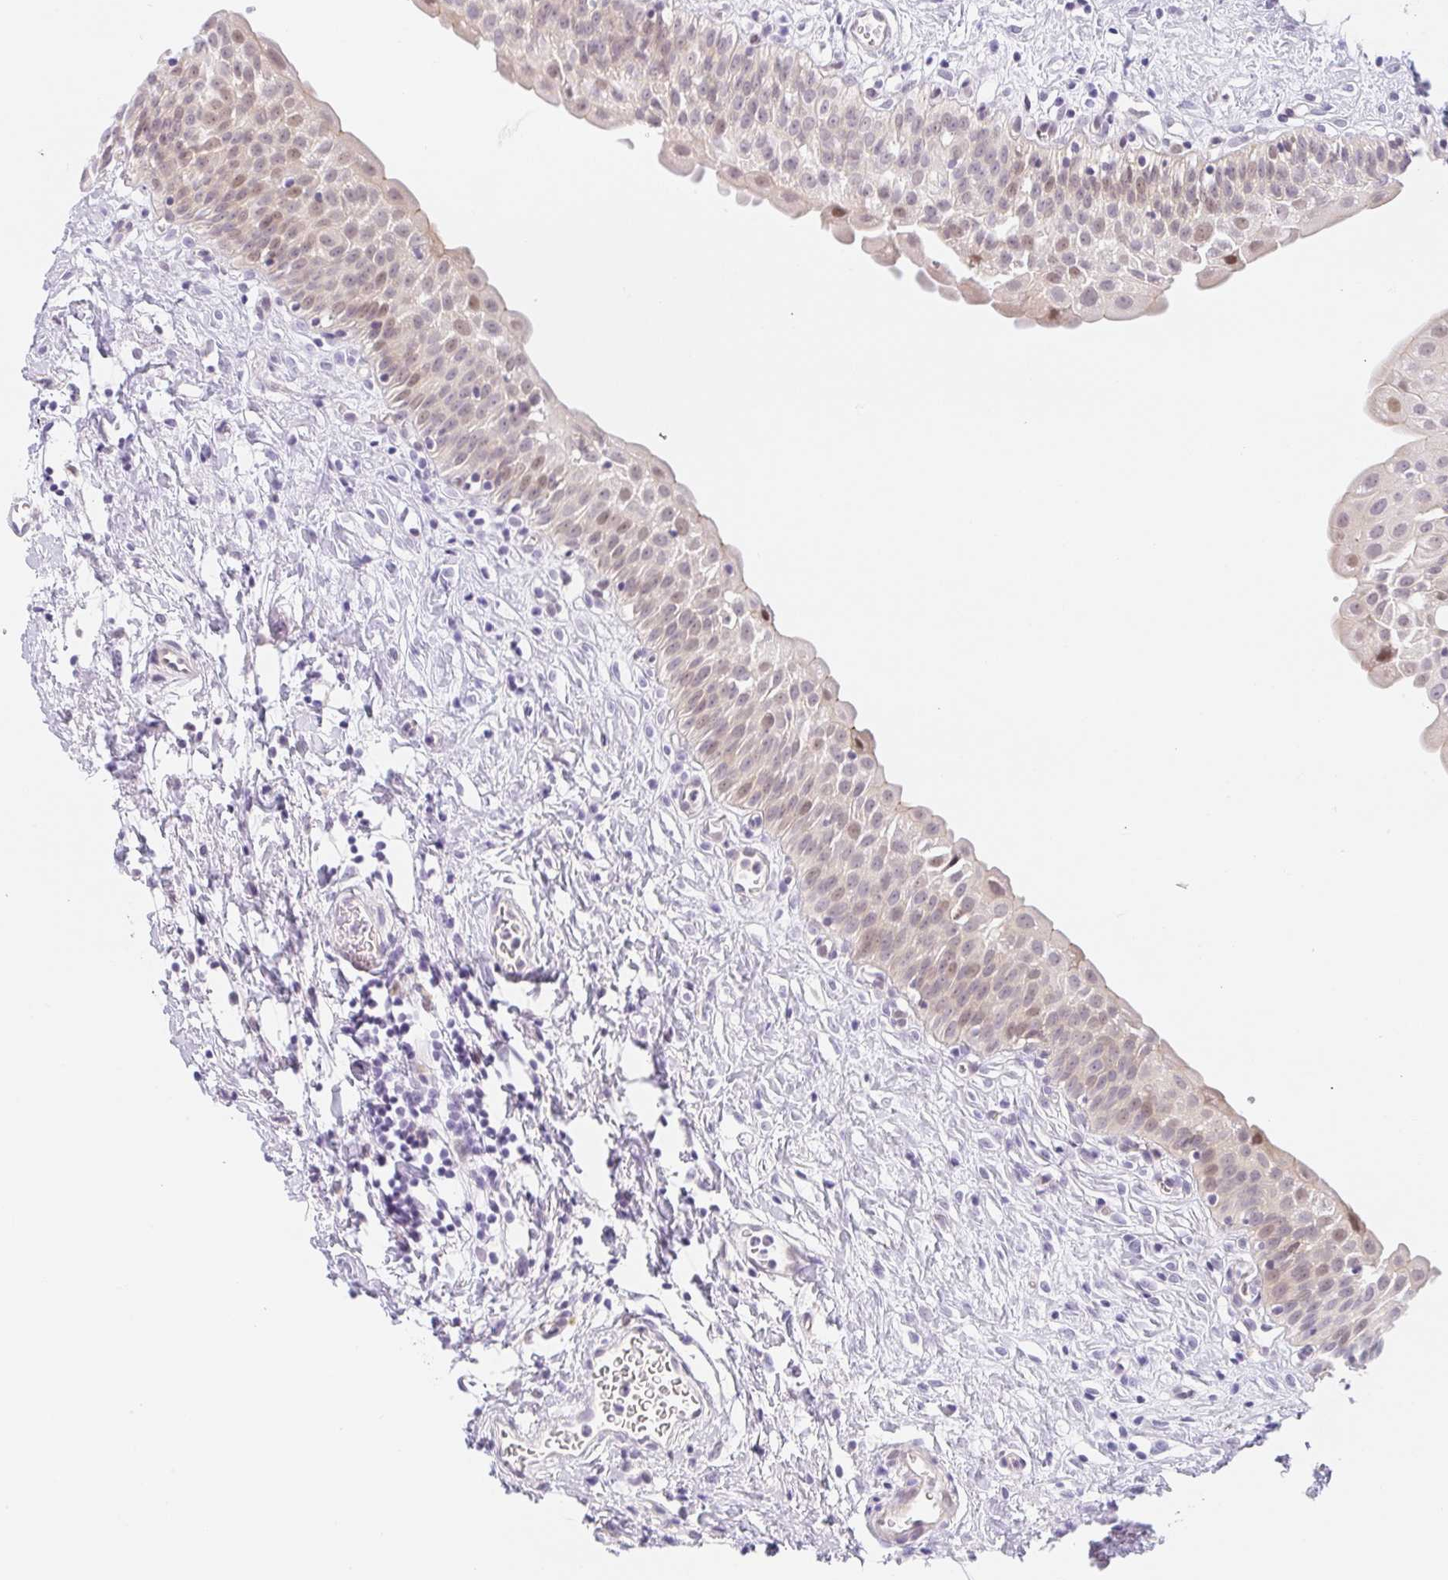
{"staining": {"intensity": "weak", "quantity": ">75%", "location": "nuclear"}, "tissue": "urinary bladder", "cell_type": "Urothelial cells", "image_type": "normal", "snomed": [{"axis": "morphology", "description": "Normal tissue, NOS"}, {"axis": "topography", "description": "Urinary bladder"}], "caption": "DAB (3,3'-diaminobenzidine) immunohistochemical staining of unremarkable urinary bladder shows weak nuclear protein staining in about >75% of urothelial cells.", "gene": "TMEM86A", "patient": {"sex": "male", "age": 51}}